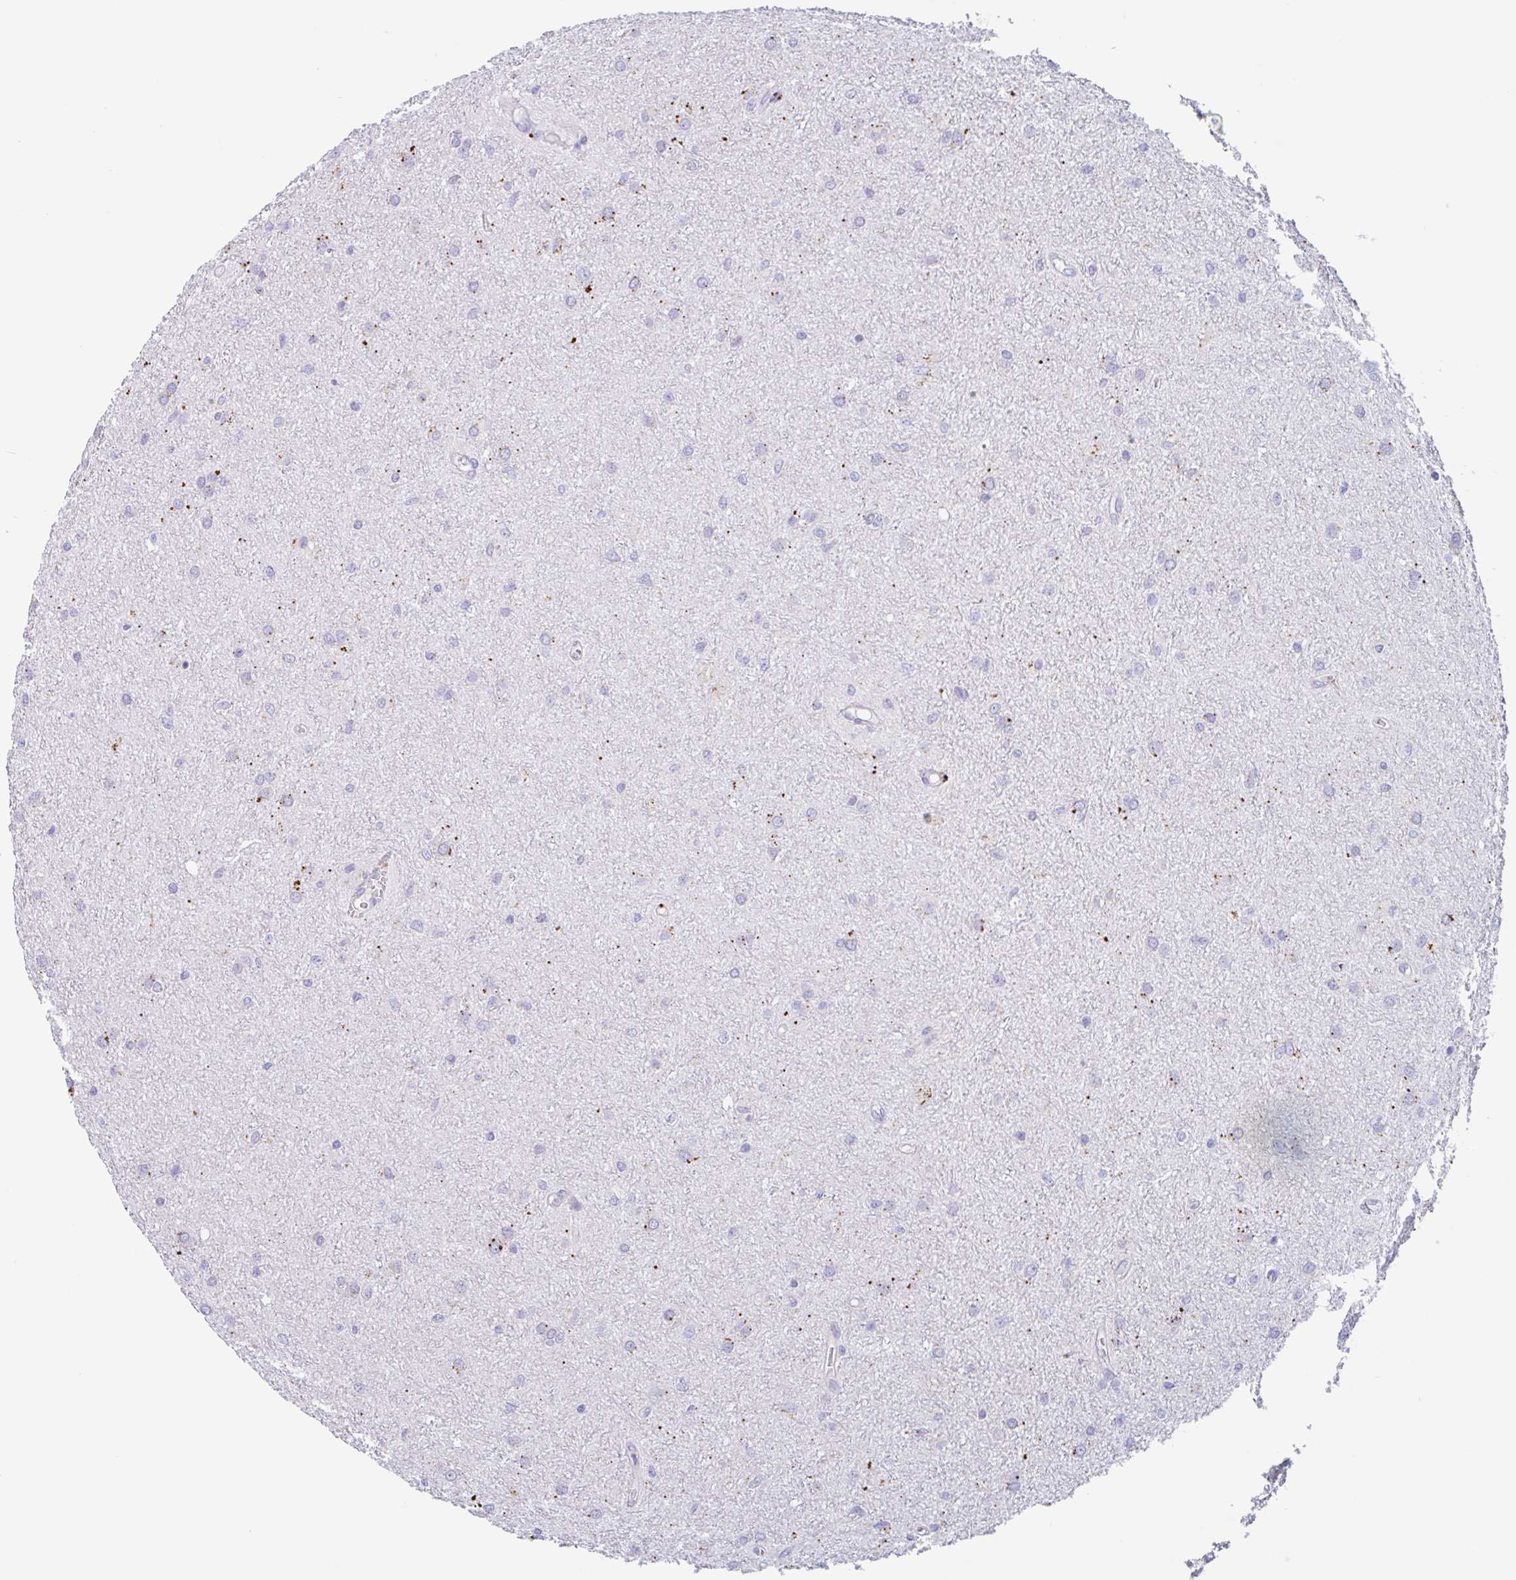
{"staining": {"intensity": "negative", "quantity": "none", "location": "none"}, "tissue": "glioma", "cell_type": "Tumor cells", "image_type": "cancer", "snomed": [{"axis": "morphology", "description": "Glioma, malignant, Low grade"}, {"axis": "topography", "description": "Cerebellum"}], "caption": "DAB (3,3'-diaminobenzidine) immunohistochemical staining of malignant glioma (low-grade) reveals no significant staining in tumor cells. (Immunohistochemistry, brightfield microscopy, high magnification).", "gene": "LENG9", "patient": {"sex": "female", "age": 5}}